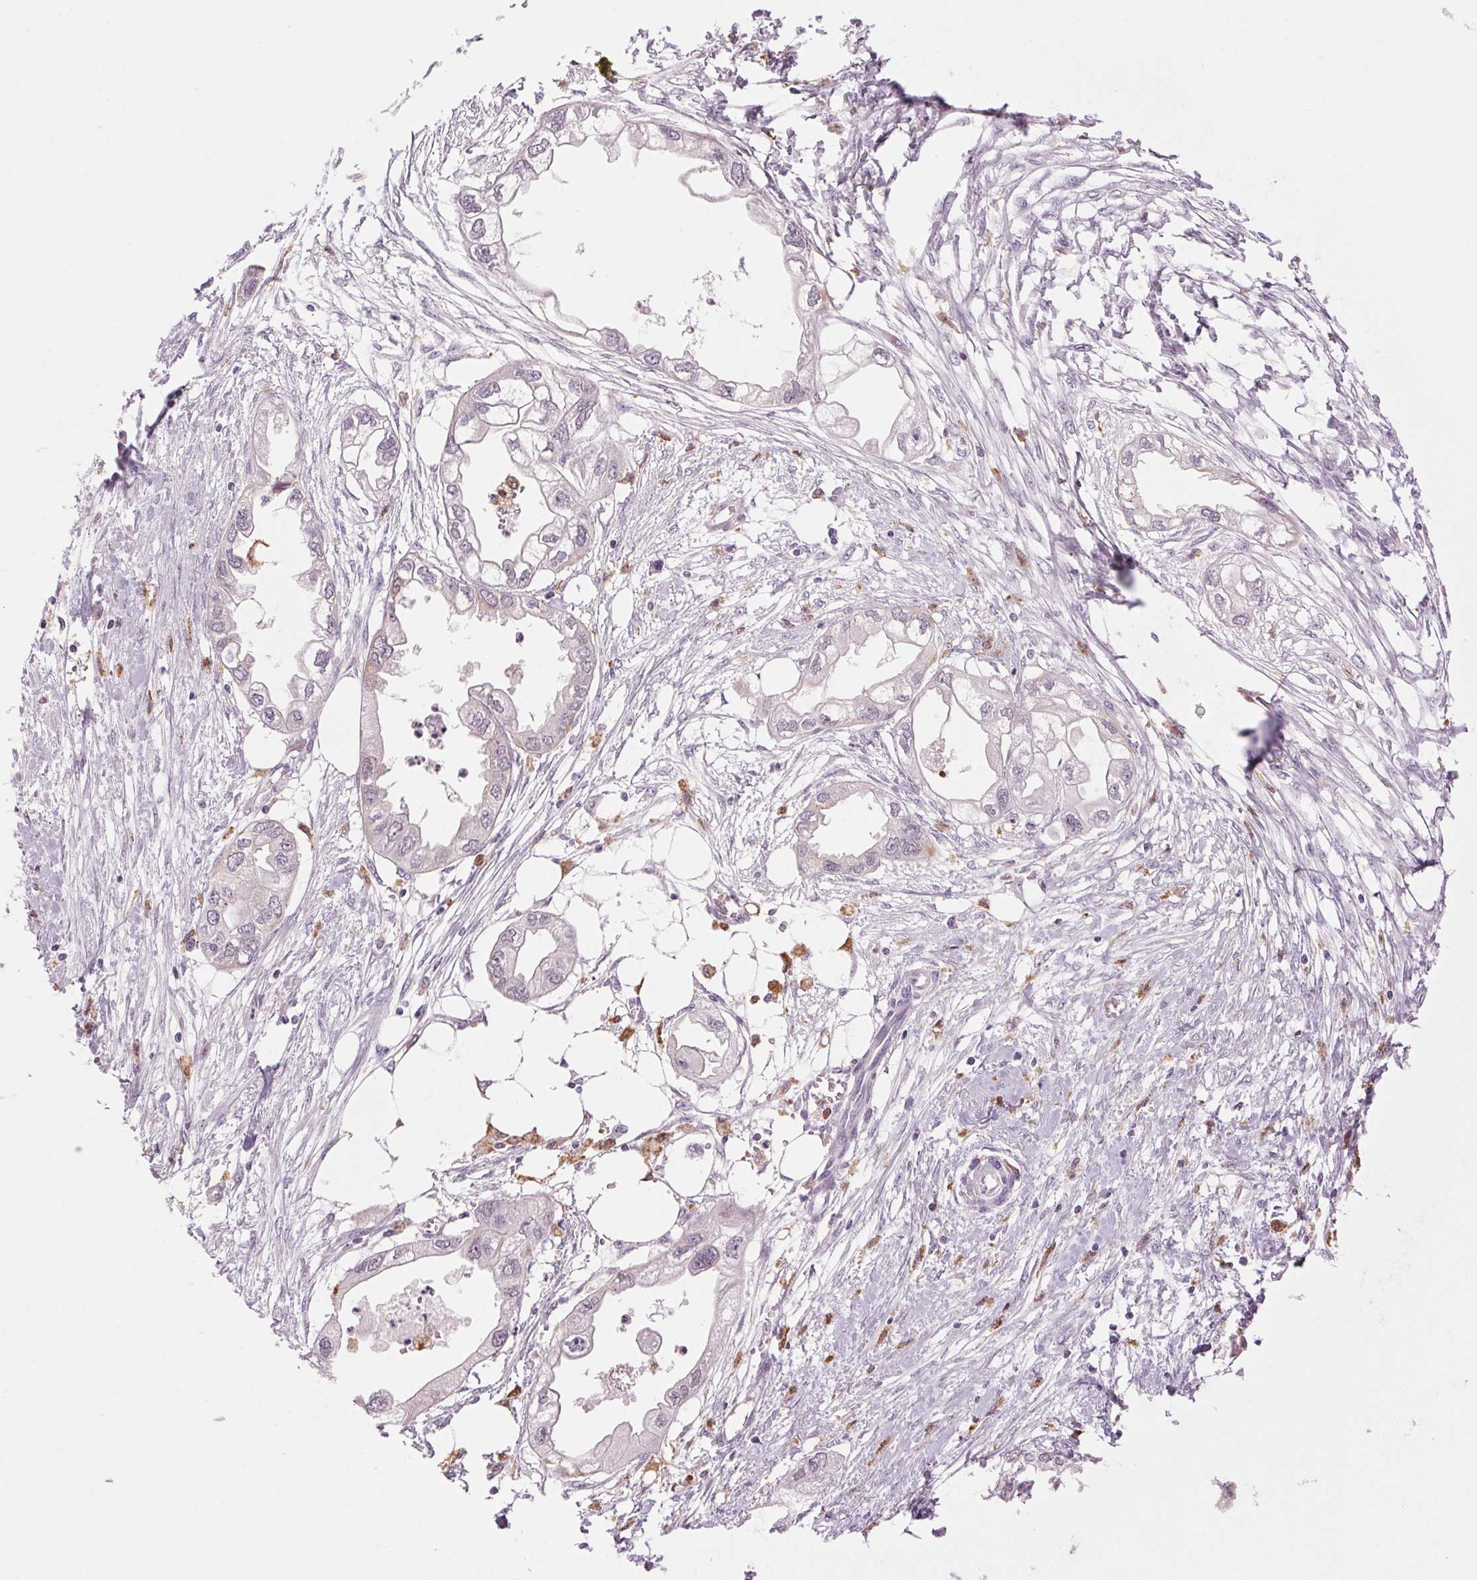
{"staining": {"intensity": "negative", "quantity": "none", "location": "none"}, "tissue": "endometrial cancer", "cell_type": "Tumor cells", "image_type": "cancer", "snomed": [{"axis": "morphology", "description": "Adenocarcinoma, NOS"}, {"axis": "morphology", "description": "Adenocarcinoma, metastatic, NOS"}, {"axis": "topography", "description": "Adipose tissue"}, {"axis": "topography", "description": "Endometrium"}], "caption": "Micrograph shows no significant protein staining in tumor cells of endometrial metastatic adenocarcinoma.", "gene": "MPO", "patient": {"sex": "female", "age": 67}}